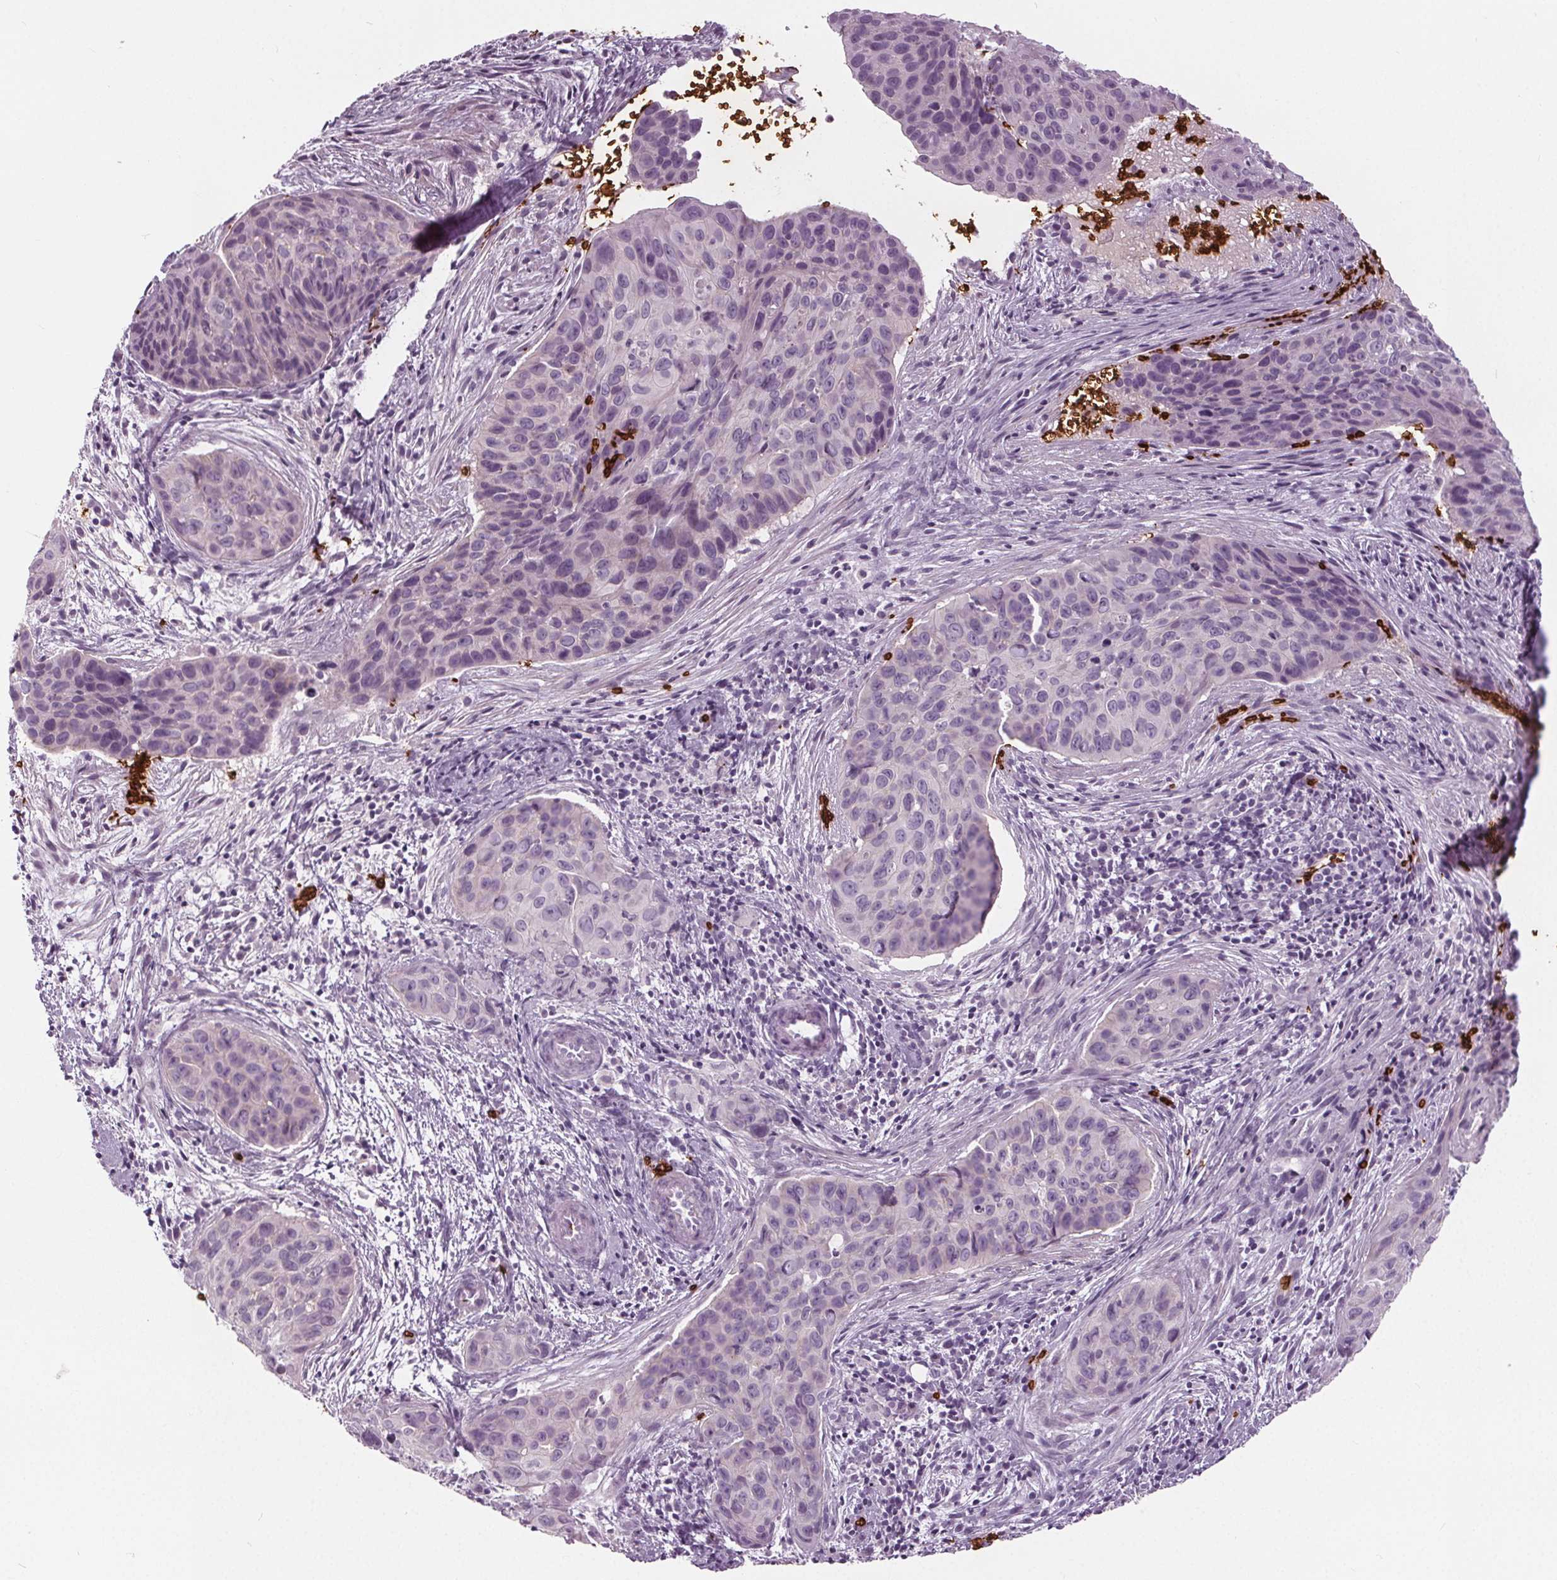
{"staining": {"intensity": "negative", "quantity": "none", "location": "none"}, "tissue": "cervical cancer", "cell_type": "Tumor cells", "image_type": "cancer", "snomed": [{"axis": "morphology", "description": "Squamous cell carcinoma, NOS"}, {"axis": "topography", "description": "Cervix"}], "caption": "The photomicrograph shows no staining of tumor cells in squamous cell carcinoma (cervical). (Brightfield microscopy of DAB immunohistochemistry (IHC) at high magnification).", "gene": "SLC4A1", "patient": {"sex": "female", "age": 35}}